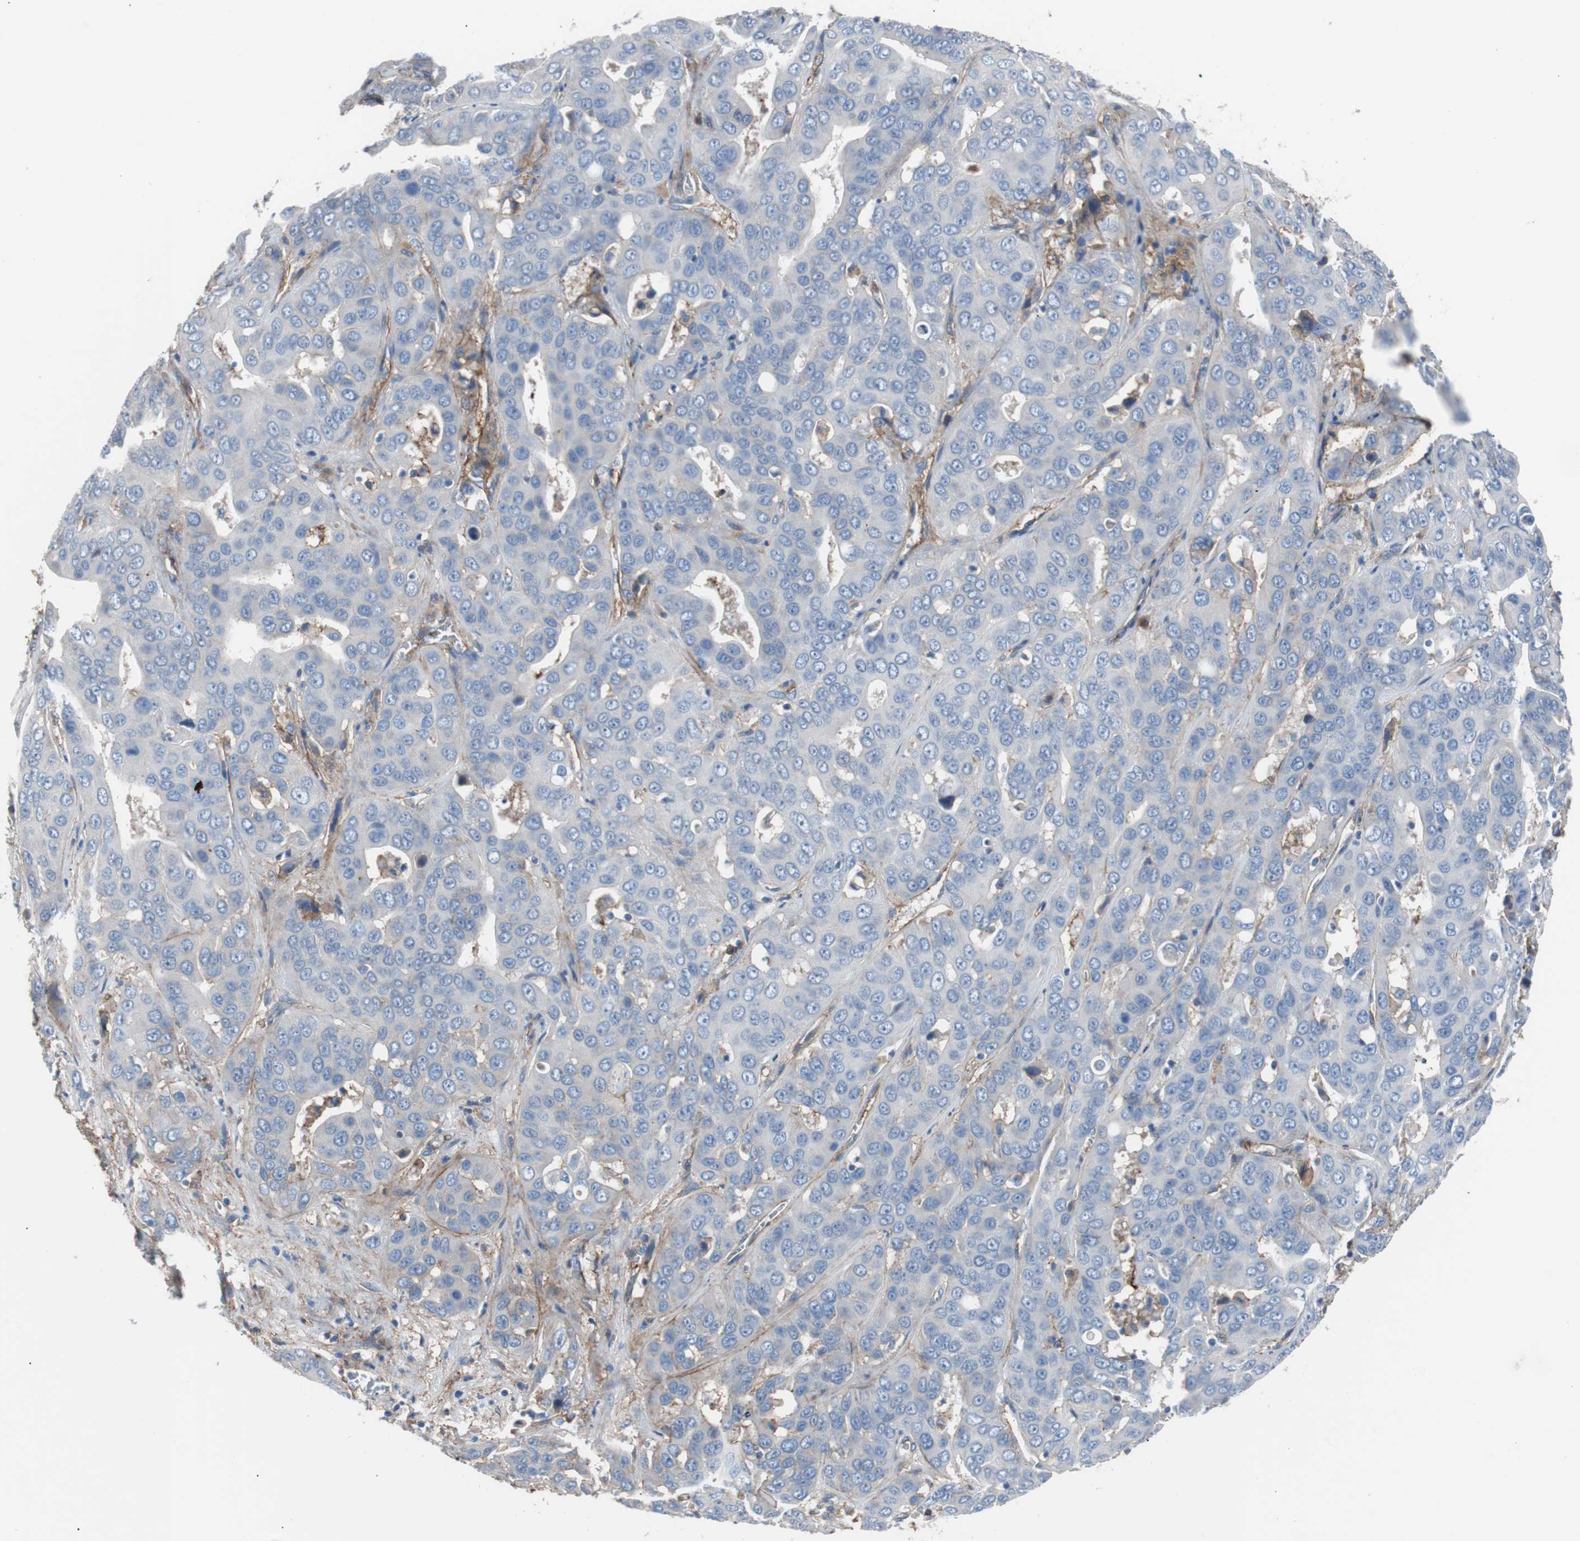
{"staining": {"intensity": "negative", "quantity": "none", "location": "none"}, "tissue": "liver cancer", "cell_type": "Tumor cells", "image_type": "cancer", "snomed": [{"axis": "morphology", "description": "Cholangiocarcinoma"}, {"axis": "topography", "description": "Liver"}], "caption": "Liver cancer (cholangiocarcinoma) was stained to show a protein in brown. There is no significant positivity in tumor cells.", "gene": "CD81", "patient": {"sex": "female", "age": 52}}